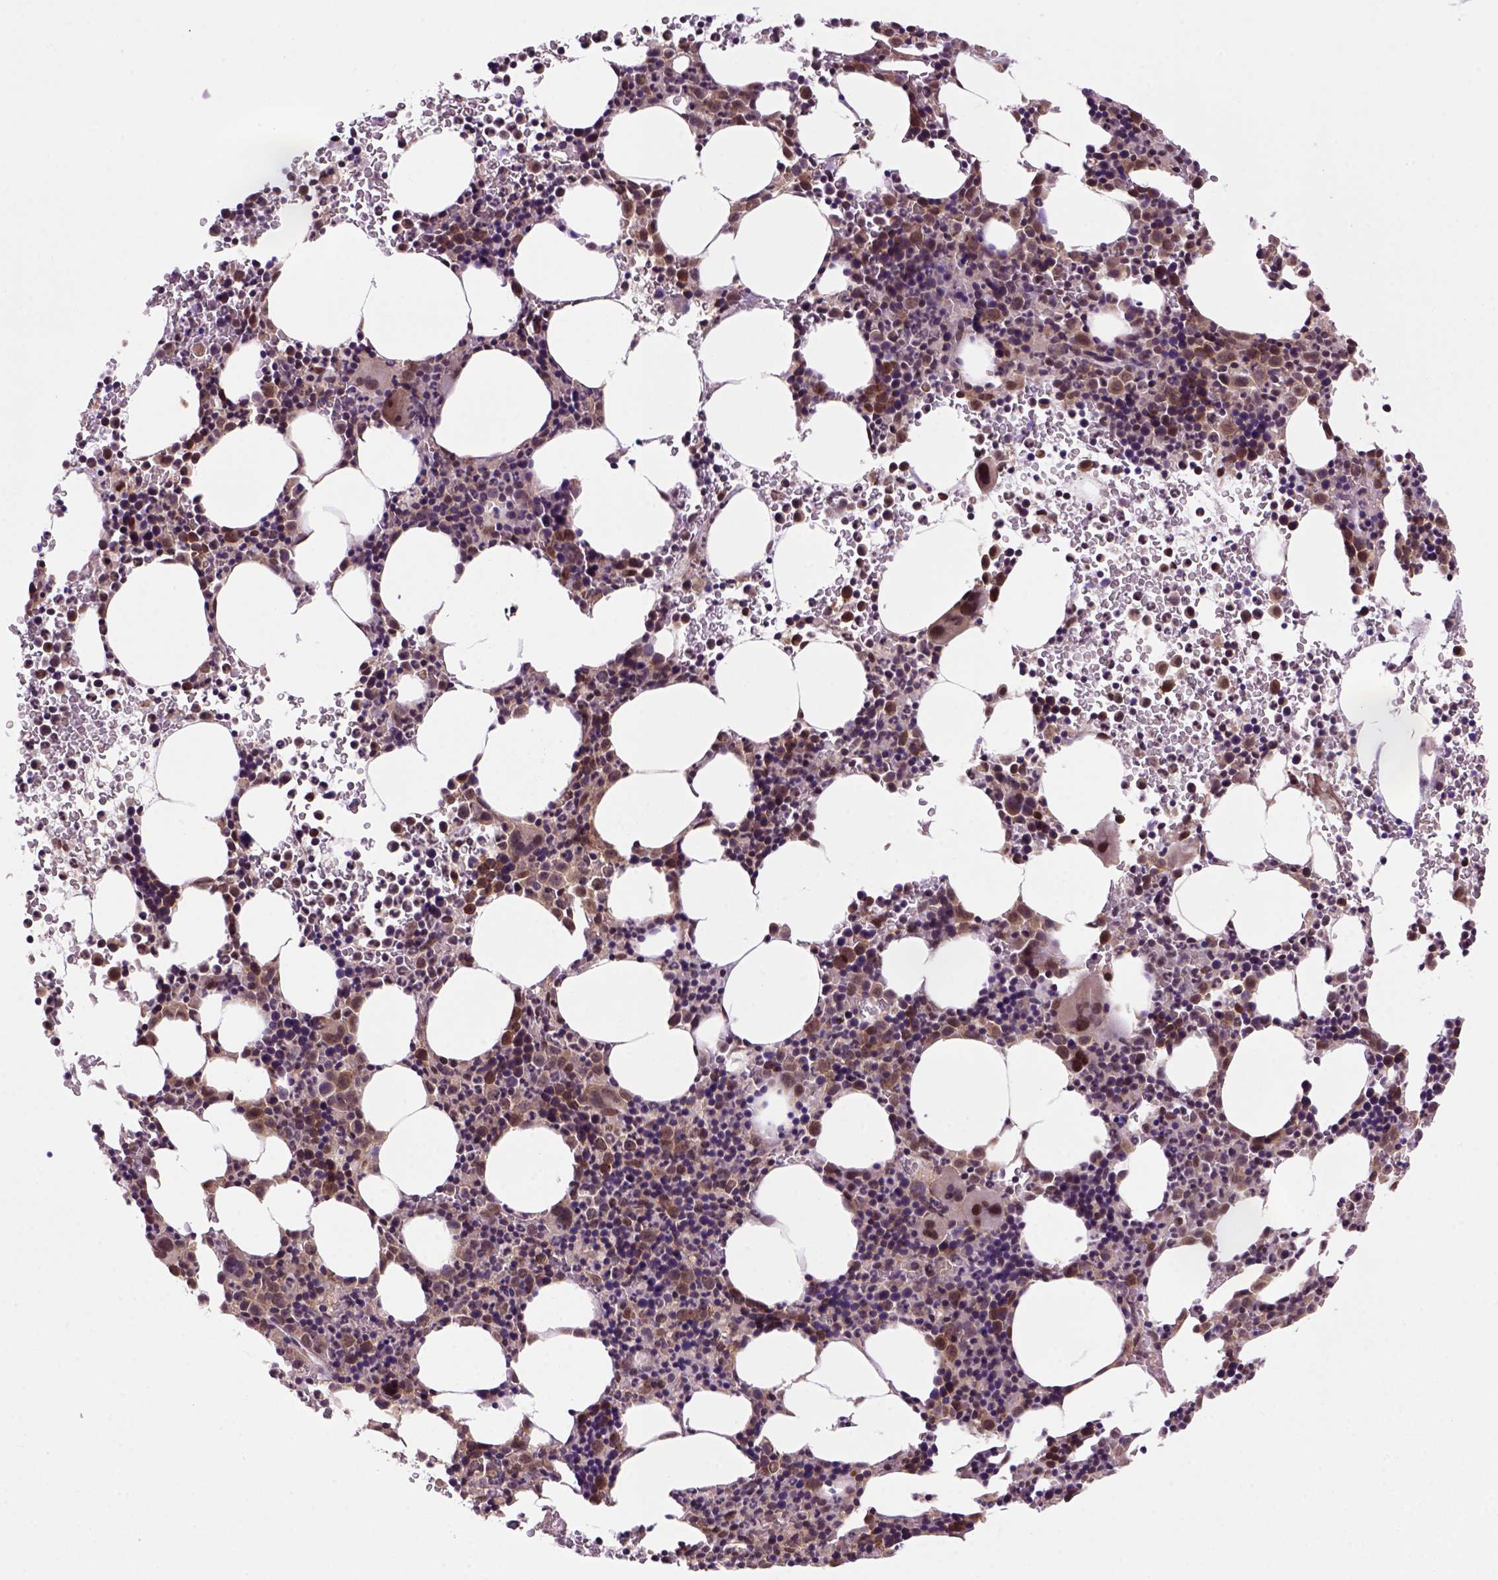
{"staining": {"intensity": "strong", "quantity": "<25%", "location": "cytoplasmic/membranous,nuclear"}, "tissue": "bone marrow", "cell_type": "Hematopoietic cells", "image_type": "normal", "snomed": [{"axis": "morphology", "description": "Normal tissue, NOS"}, {"axis": "topography", "description": "Bone marrow"}], "caption": "Immunohistochemical staining of unremarkable human bone marrow demonstrates <25% levels of strong cytoplasmic/membranous,nuclear protein positivity in approximately <25% of hematopoietic cells.", "gene": "PSMC2", "patient": {"sex": "male", "age": 58}}